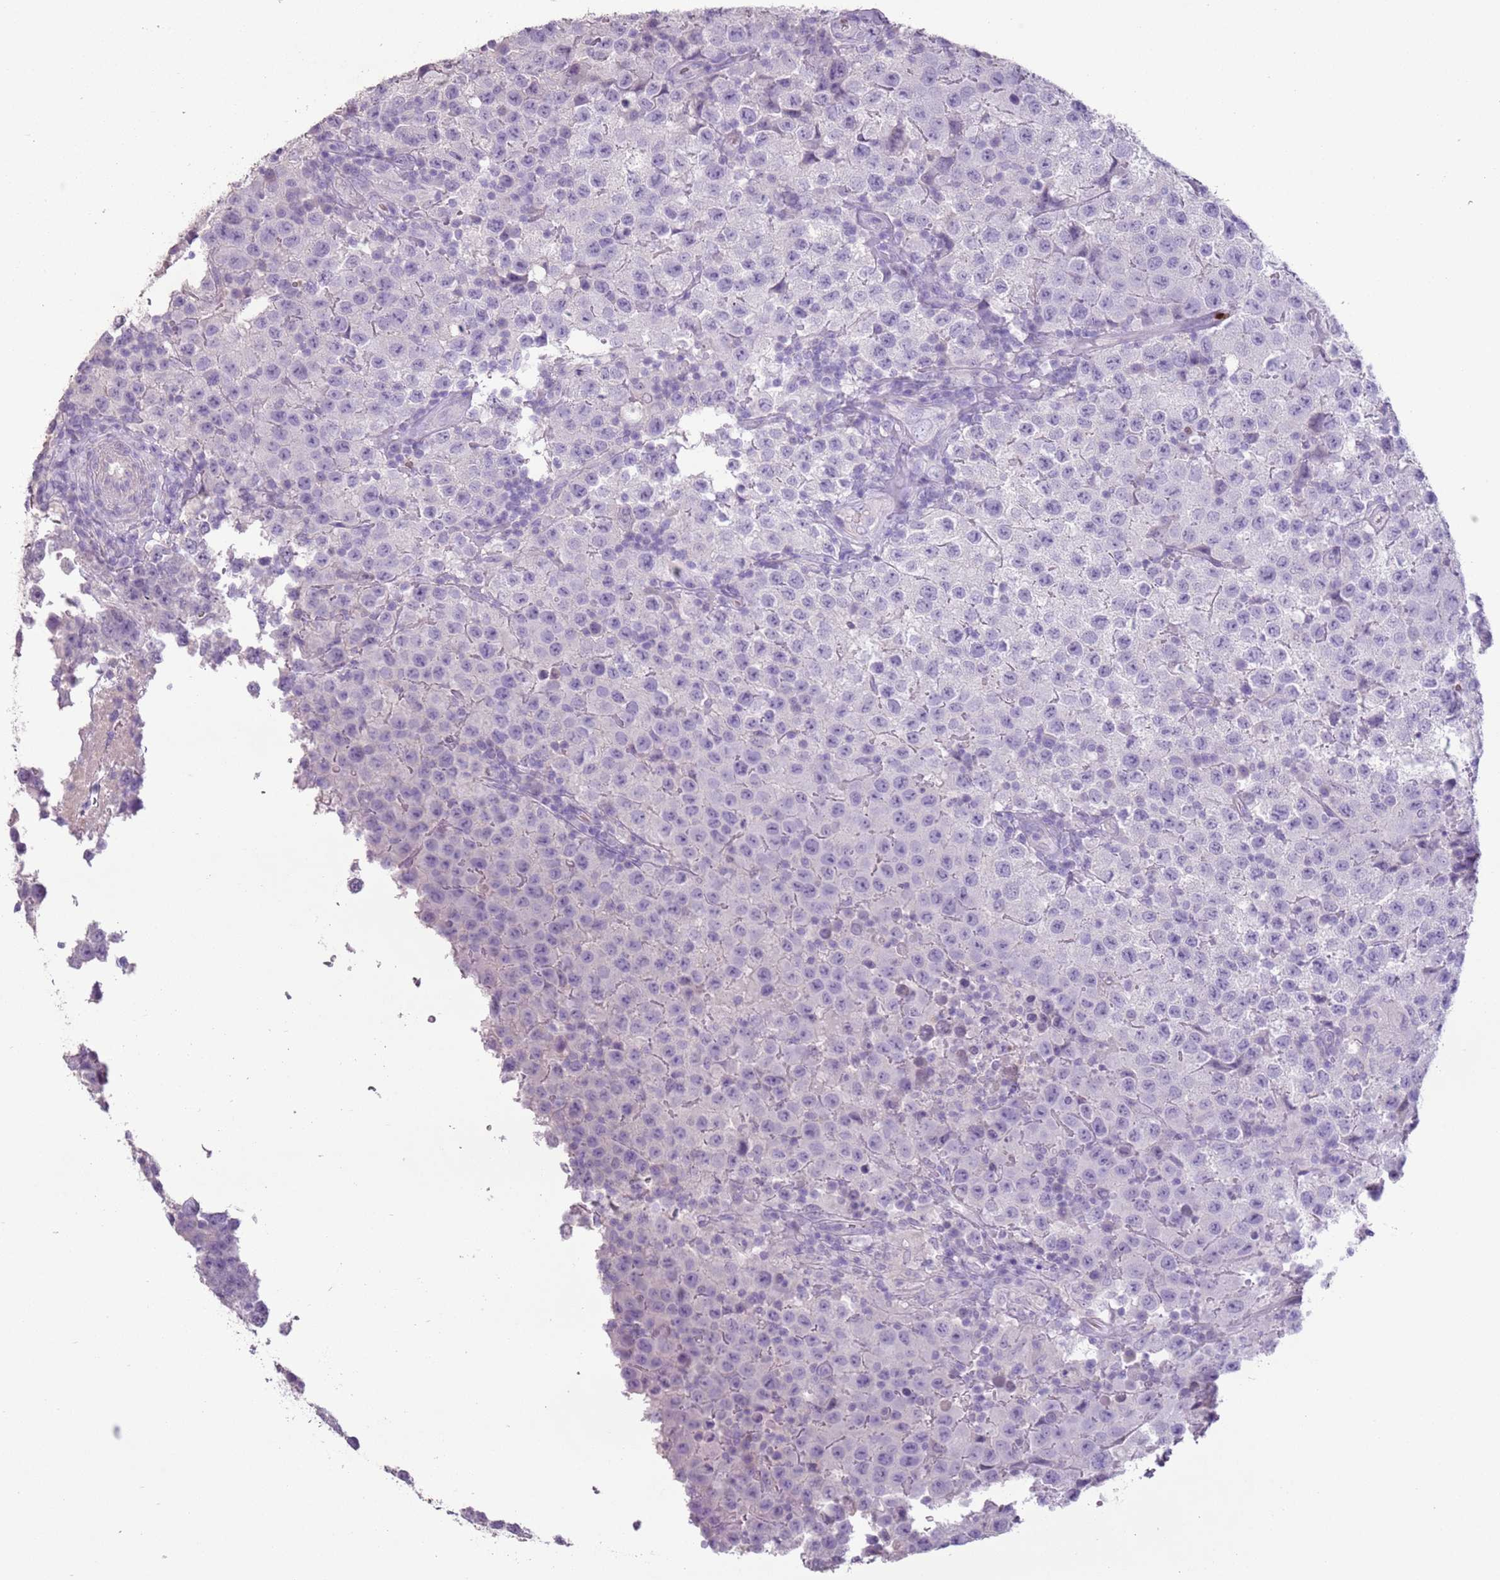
{"staining": {"intensity": "negative", "quantity": "none", "location": "none"}, "tissue": "testis cancer", "cell_type": "Tumor cells", "image_type": "cancer", "snomed": [{"axis": "morphology", "description": "Seminoma, NOS"}, {"axis": "morphology", "description": "Carcinoma, Embryonal, NOS"}, {"axis": "topography", "description": "Testis"}], "caption": "DAB (3,3'-diaminobenzidine) immunohistochemical staining of seminoma (testis) reveals no significant staining in tumor cells.", "gene": "CELF6", "patient": {"sex": "male", "age": 41}}